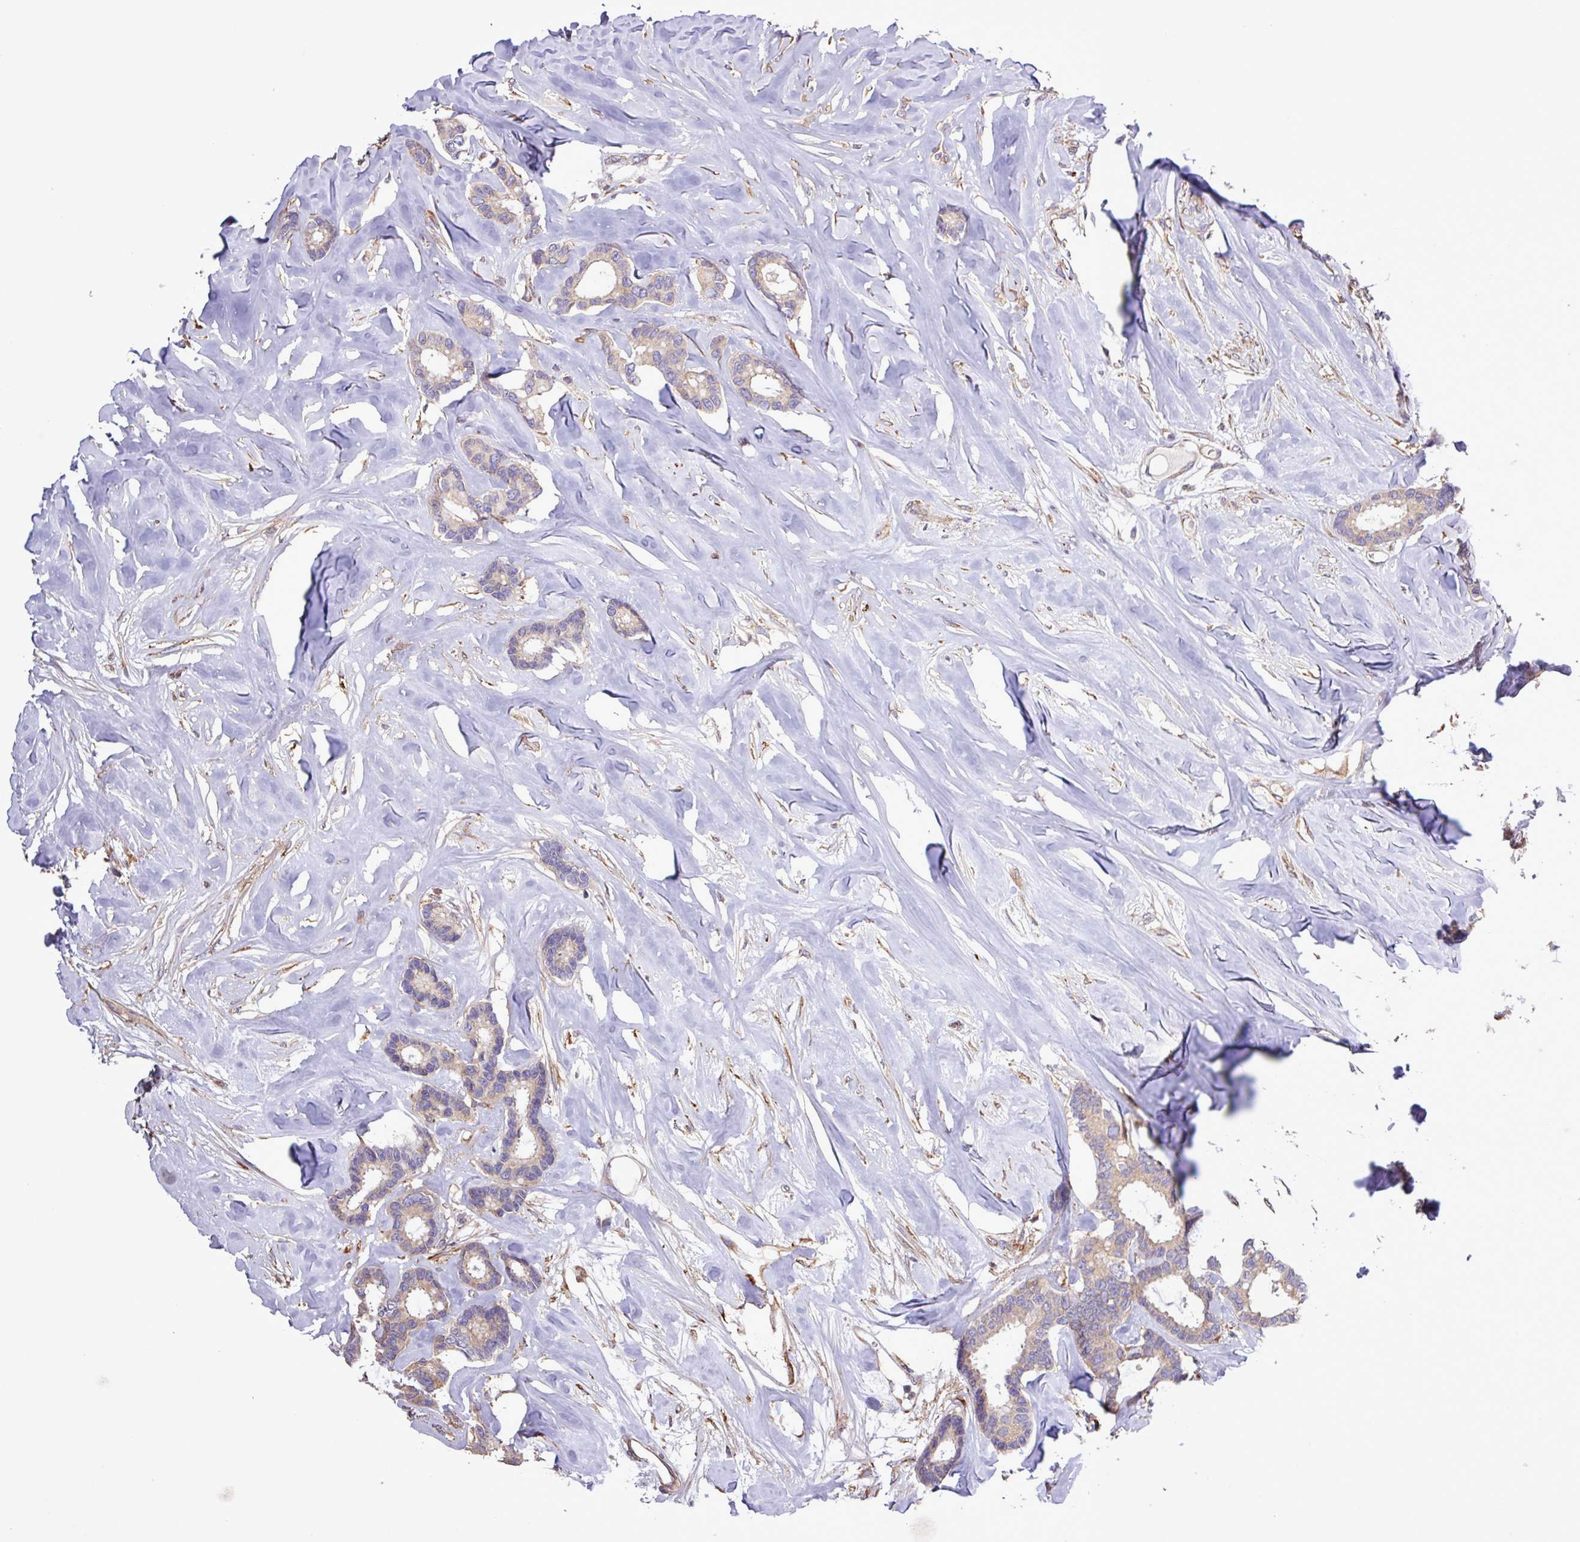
{"staining": {"intensity": "weak", "quantity": "25%-75%", "location": "cytoplasmic/membranous"}, "tissue": "breast cancer", "cell_type": "Tumor cells", "image_type": "cancer", "snomed": [{"axis": "morphology", "description": "Duct carcinoma"}, {"axis": "topography", "description": "Breast"}], "caption": "High-power microscopy captured an immunohistochemistry (IHC) micrograph of breast cancer (invasive ductal carcinoma), revealing weak cytoplasmic/membranous expression in about 25%-75% of tumor cells. (Brightfield microscopy of DAB IHC at high magnification).", "gene": "MEGF6", "patient": {"sex": "female", "age": 87}}